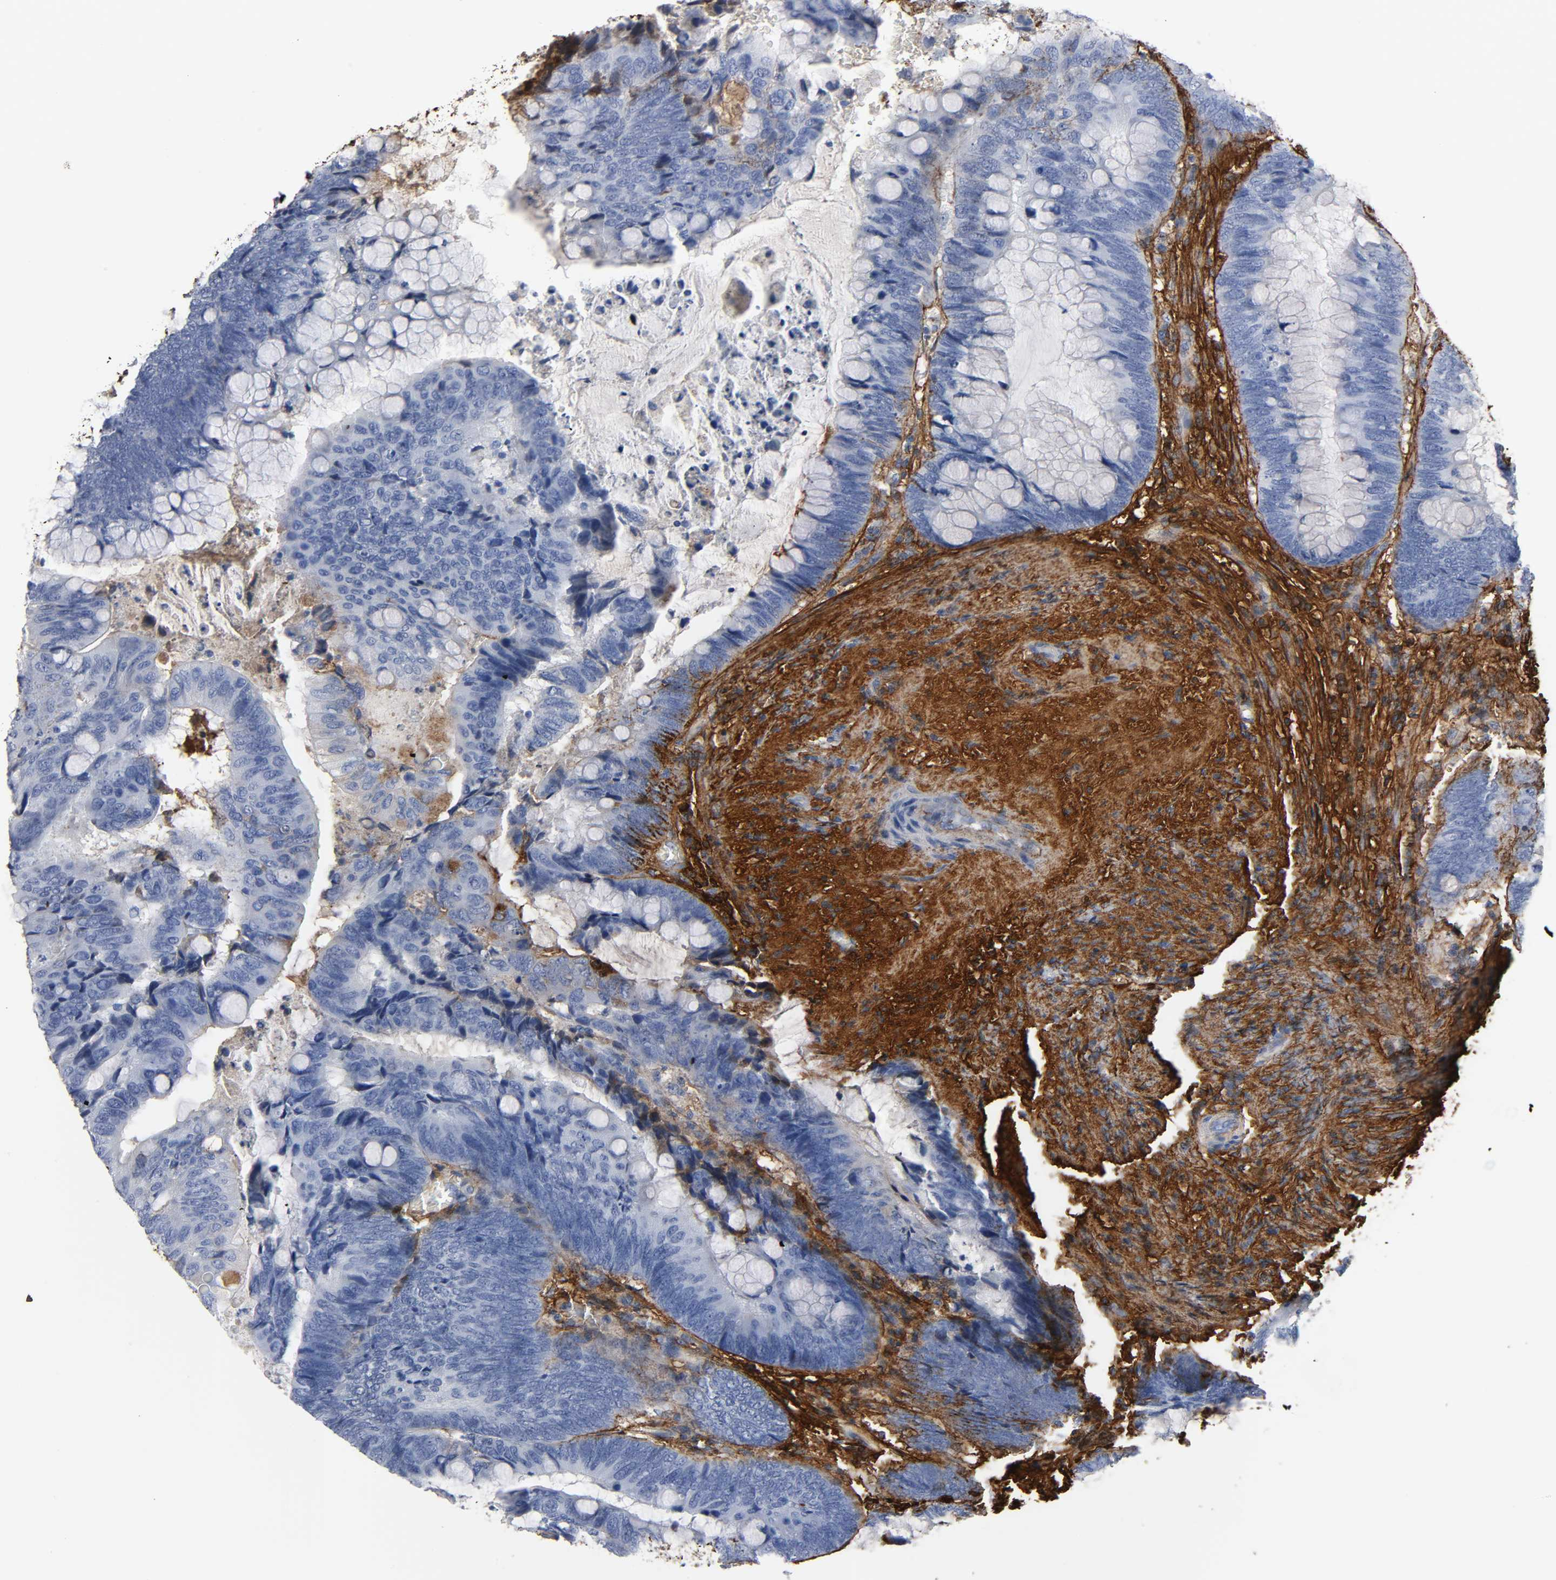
{"staining": {"intensity": "negative", "quantity": "none", "location": "none"}, "tissue": "colorectal cancer", "cell_type": "Tumor cells", "image_type": "cancer", "snomed": [{"axis": "morphology", "description": "Normal tissue, NOS"}, {"axis": "morphology", "description": "Adenocarcinoma, NOS"}, {"axis": "topography", "description": "Rectum"}, {"axis": "topography", "description": "Peripheral nerve tissue"}], "caption": "Colorectal cancer was stained to show a protein in brown. There is no significant positivity in tumor cells.", "gene": "FBLN1", "patient": {"sex": "male", "age": 92}}